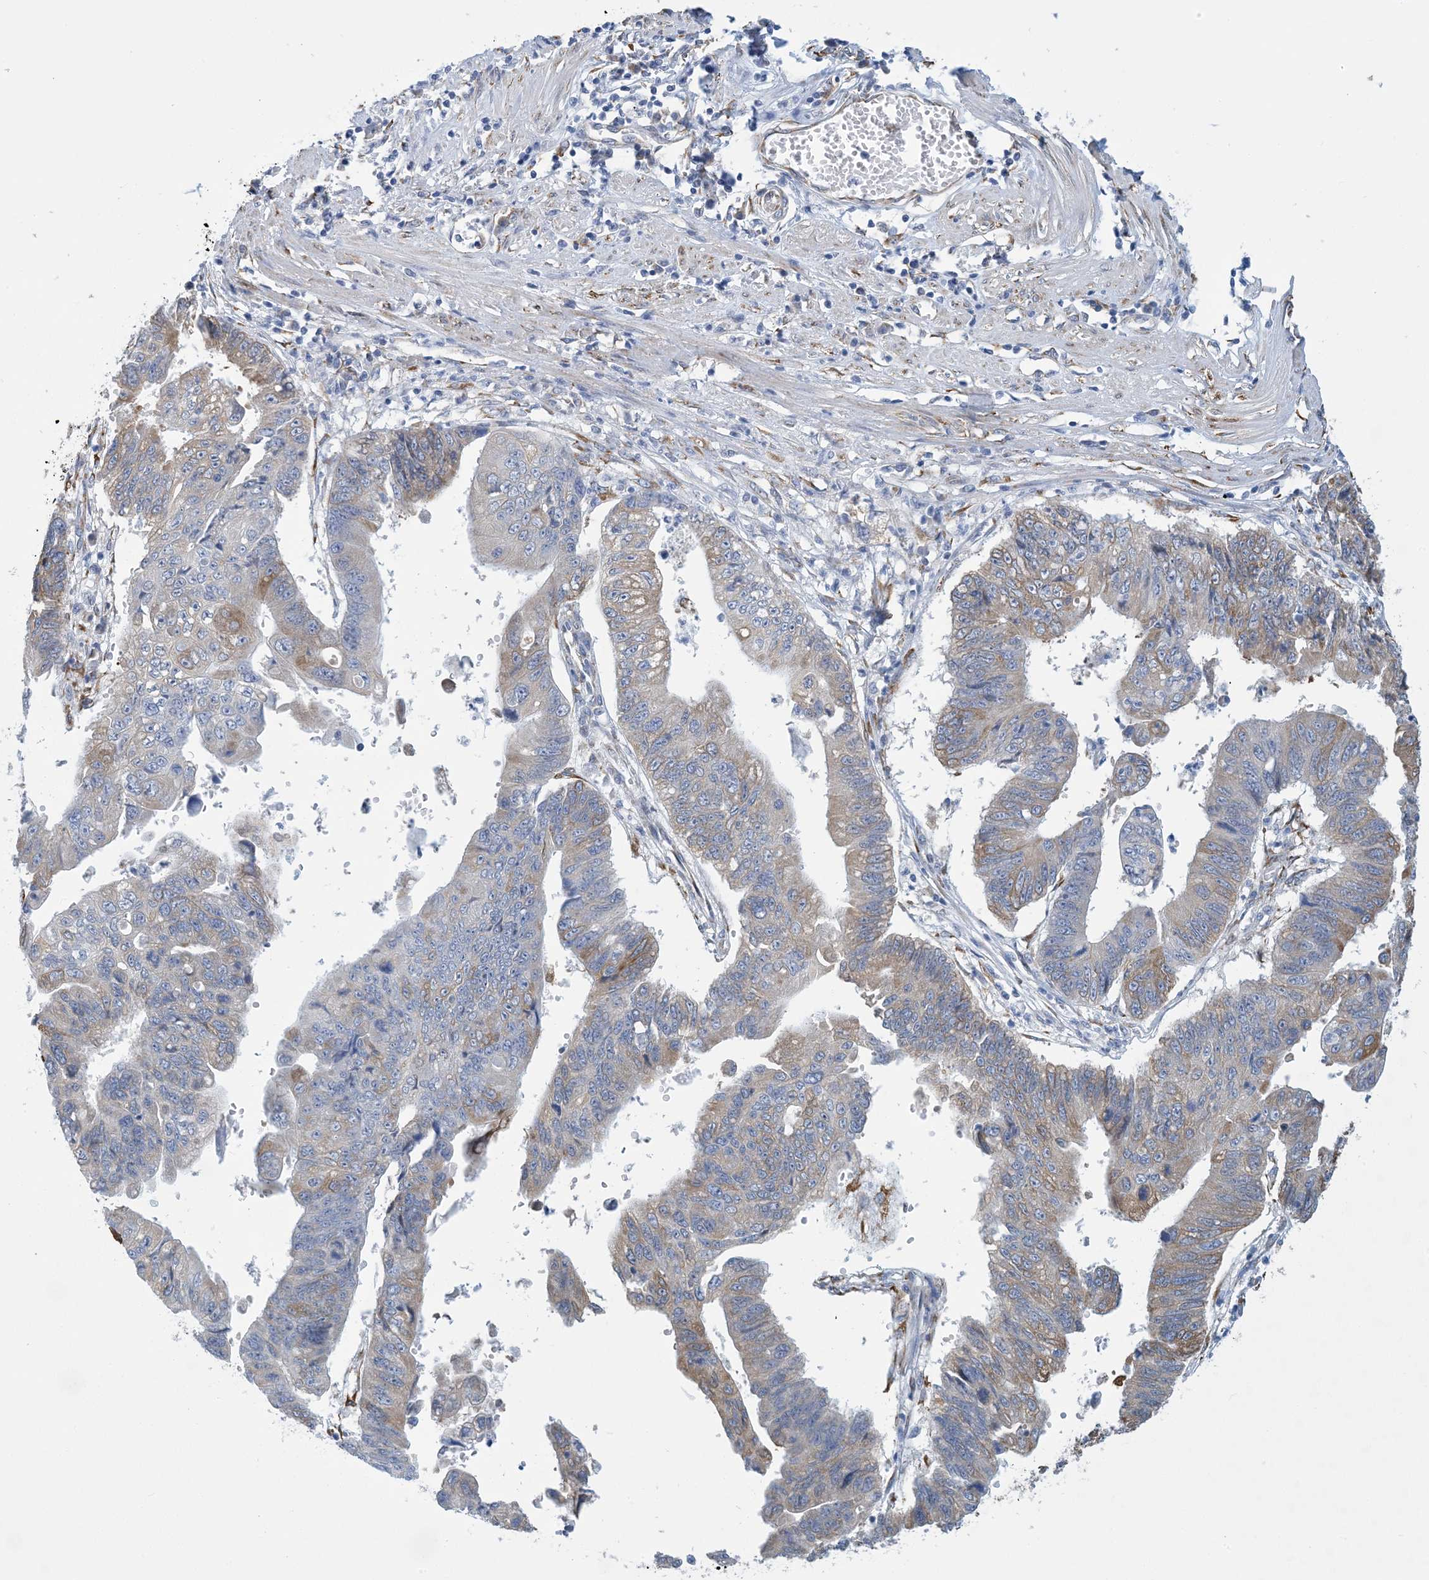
{"staining": {"intensity": "weak", "quantity": "25%-75%", "location": "cytoplasmic/membranous"}, "tissue": "stomach cancer", "cell_type": "Tumor cells", "image_type": "cancer", "snomed": [{"axis": "morphology", "description": "Adenocarcinoma, NOS"}, {"axis": "topography", "description": "Stomach"}], "caption": "An immunohistochemistry (IHC) image of neoplastic tissue is shown. Protein staining in brown labels weak cytoplasmic/membranous positivity in stomach cancer within tumor cells.", "gene": "CCDC14", "patient": {"sex": "male", "age": 59}}